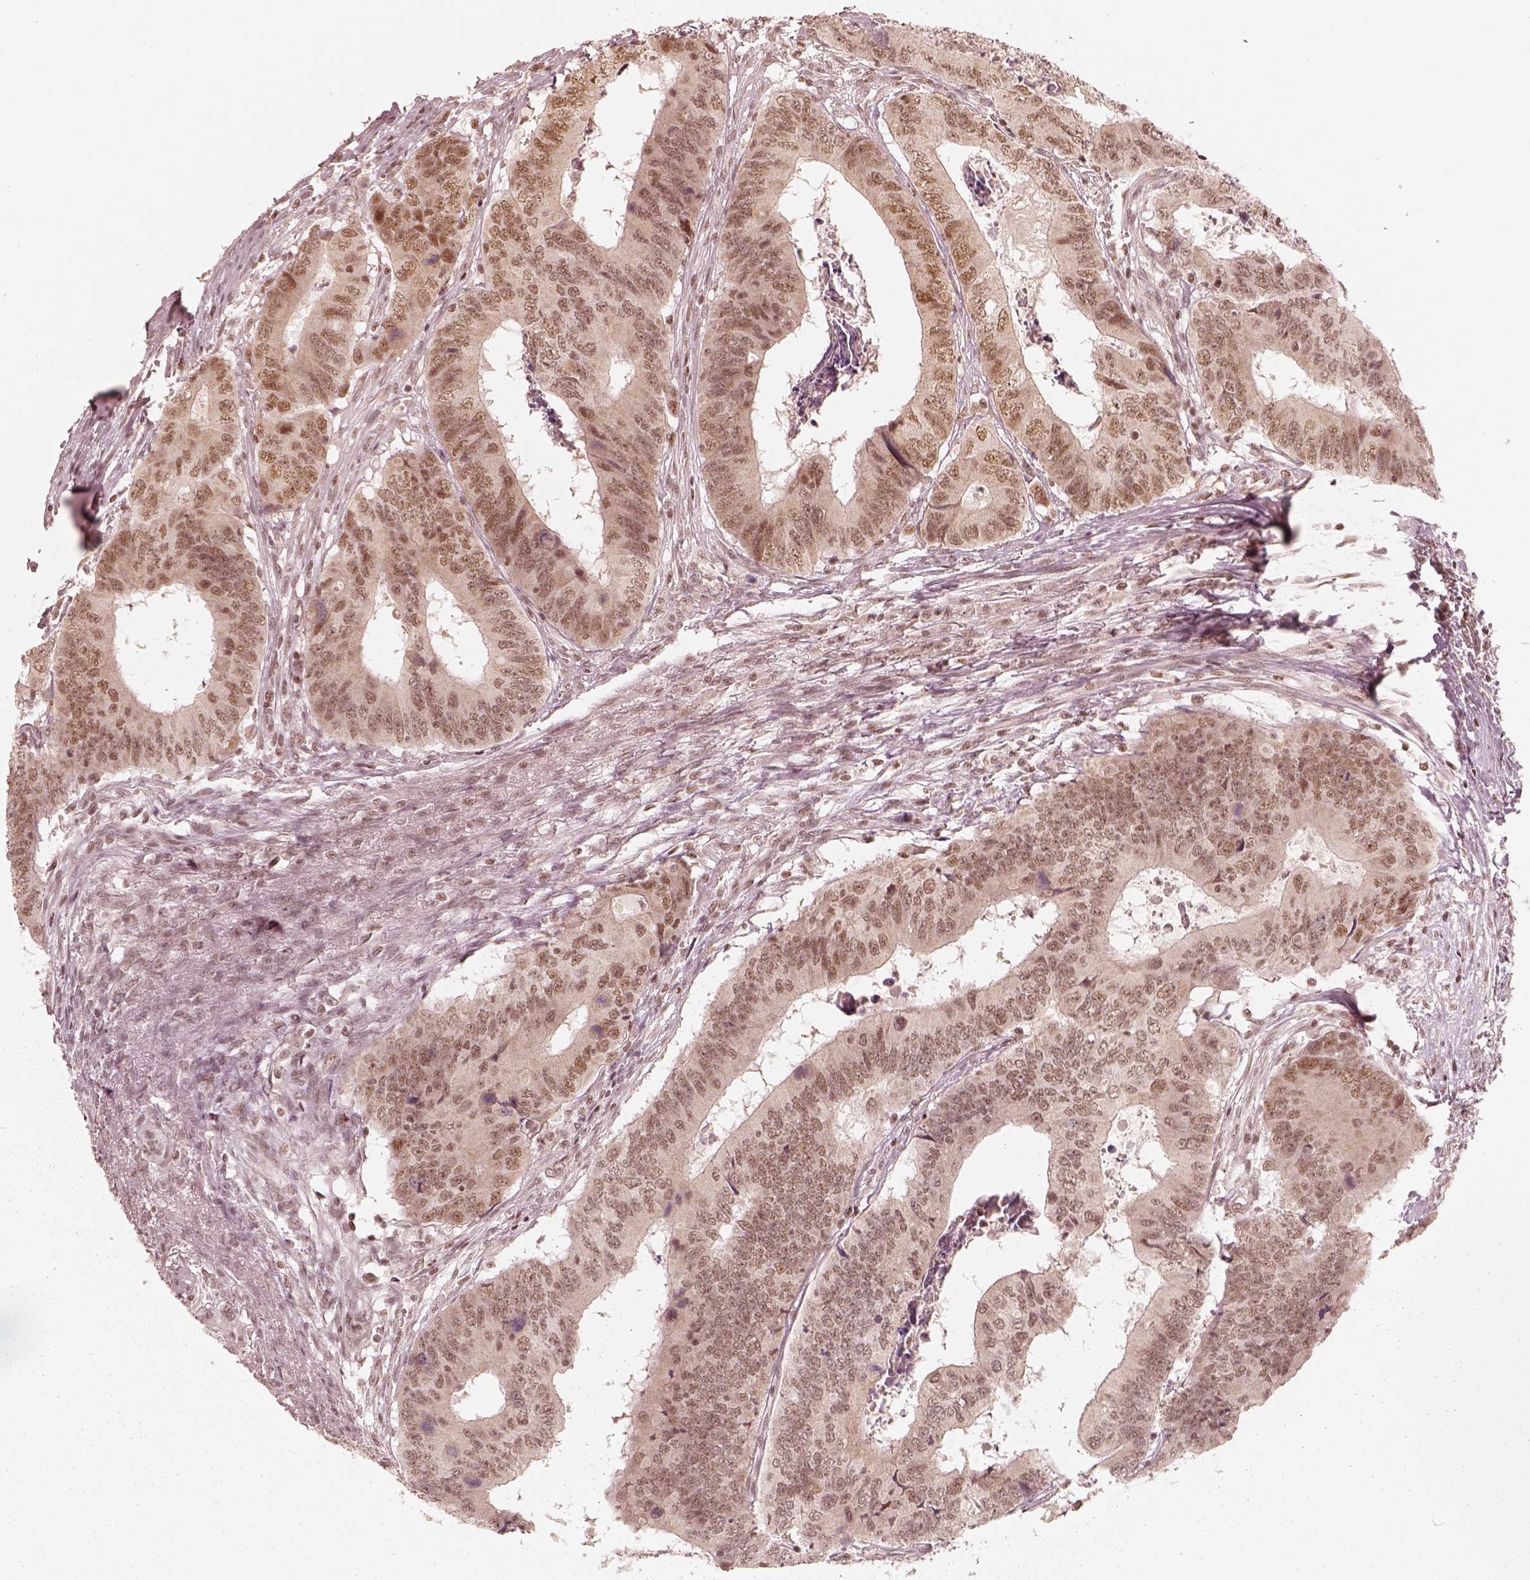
{"staining": {"intensity": "moderate", "quantity": "<25%", "location": "nuclear"}, "tissue": "colorectal cancer", "cell_type": "Tumor cells", "image_type": "cancer", "snomed": [{"axis": "morphology", "description": "Adenocarcinoma, NOS"}, {"axis": "topography", "description": "Colon"}], "caption": "Colorectal adenocarcinoma stained with IHC displays moderate nuclear staining in about <25% of tumor cells.", "gene": "GMEB2", "patient": {"sex": "male", "age": 53}}